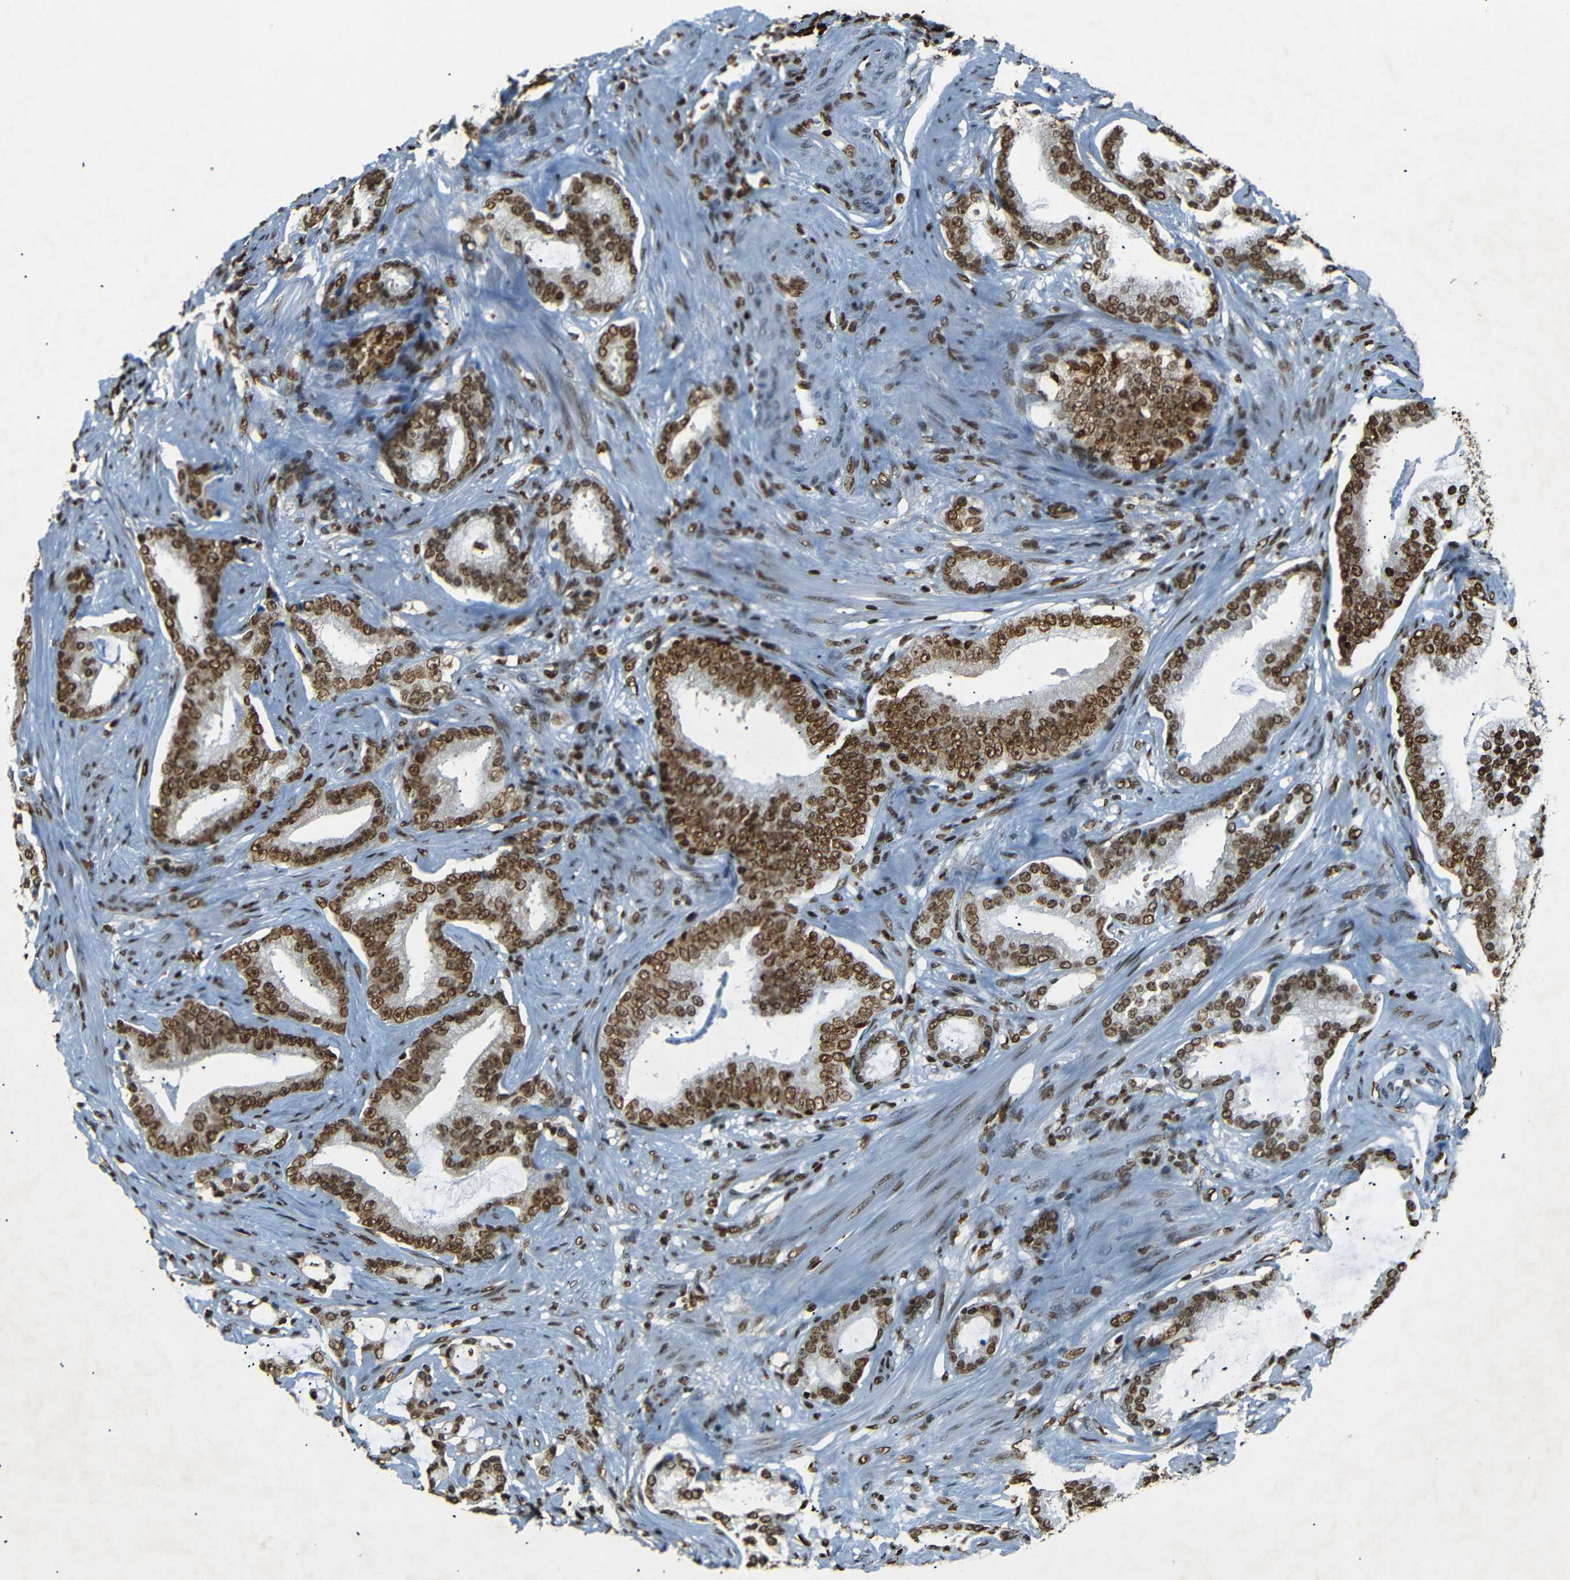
{"staining": {"intensity": "strong", "quantity": ">75%", "location": "nuclear"}, "tissue": "prostate cancer", "cell_type": "Tumor cells", "image_type": "cancer", "snomed": [{"axis": "morphology", "description": "Adenocarcinoma, Low grade"}, {"axis": "topography", "description": "Prostate"}], "caption": "A micrograph of low-grade adenocarcinoma (prostate) stained for a protein demonstrates strong nuclear brown staining in tumor cells. (IHC, brightfield microscopy, high magnification).", "gene": "HMGN1", "patient": {"sex": "male", "age": 58}}